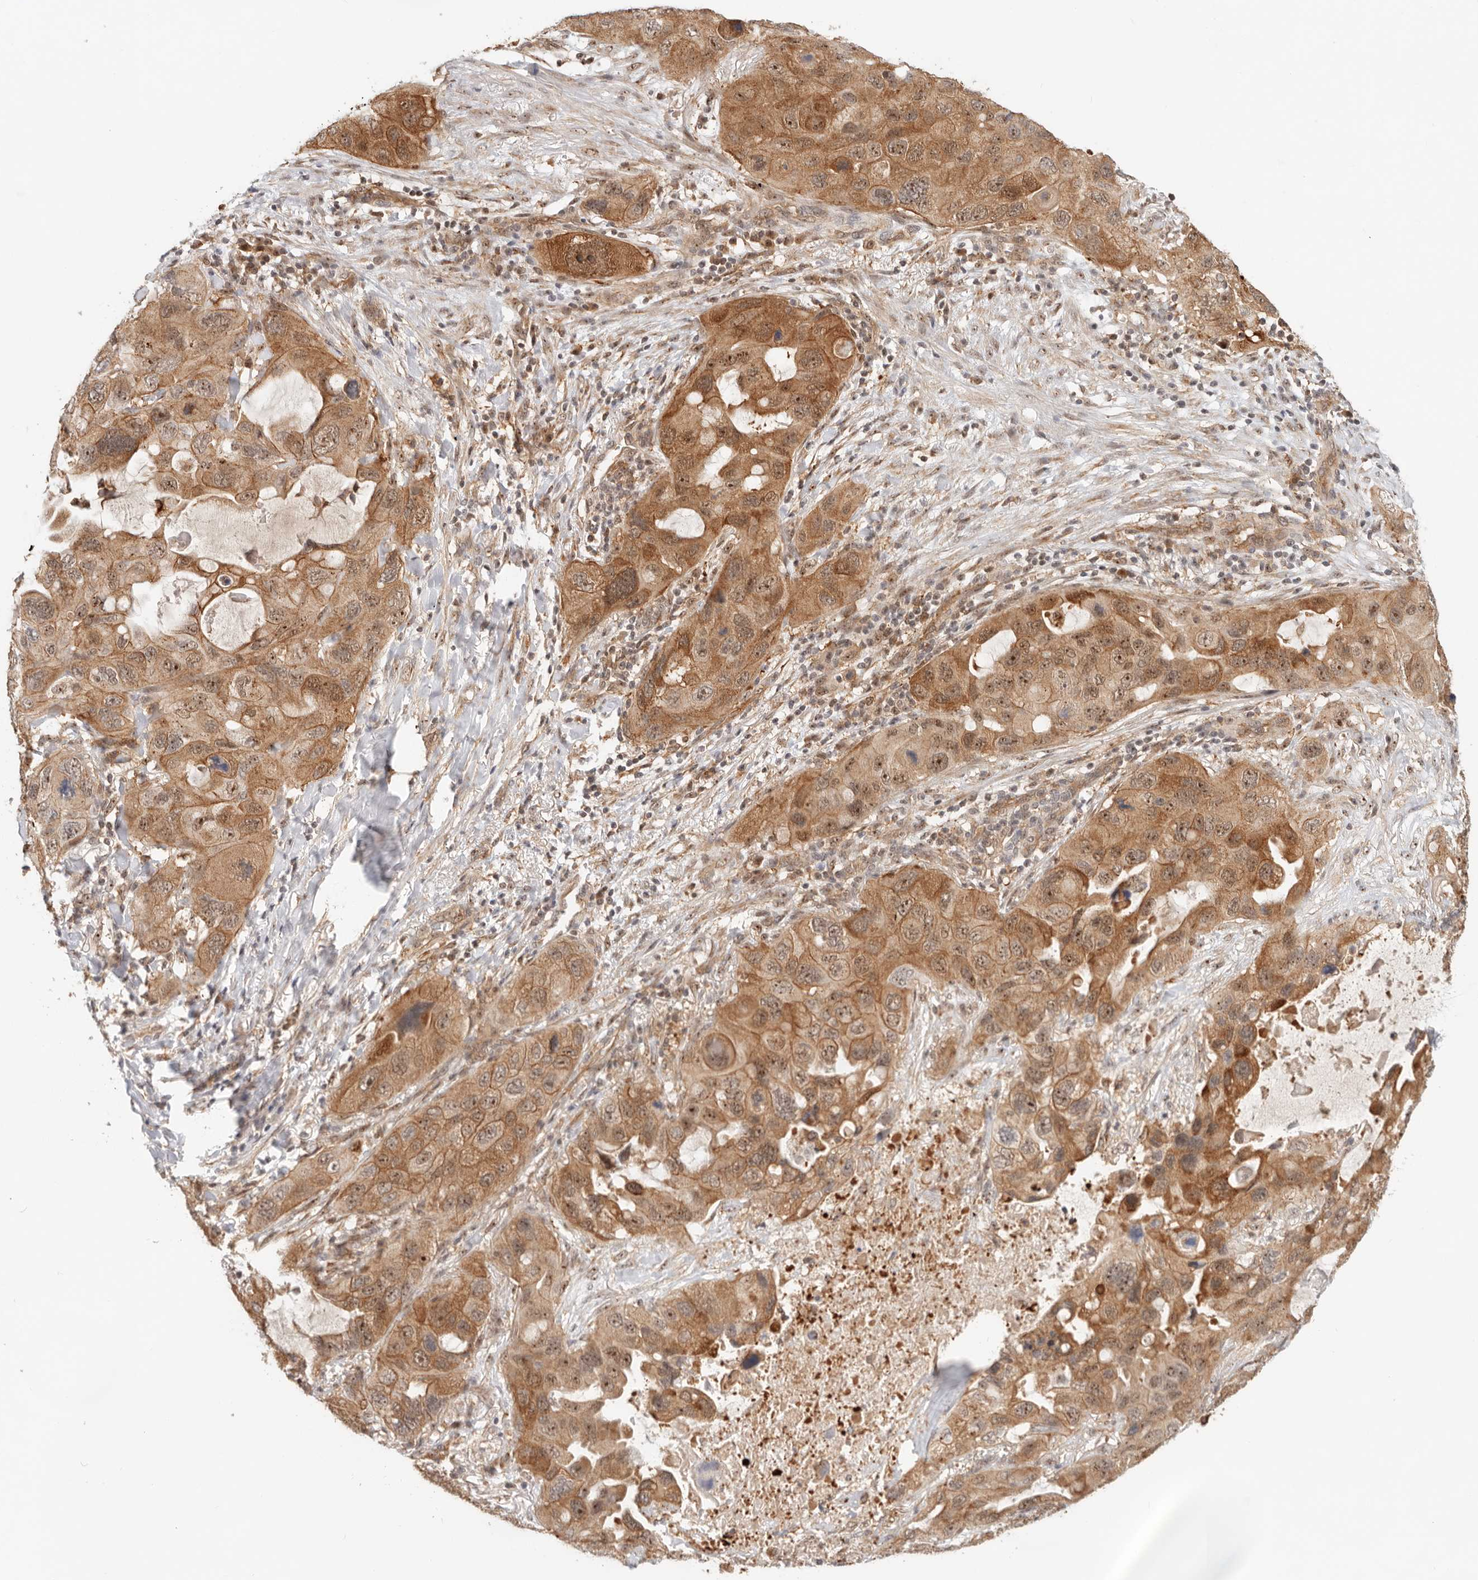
{"staining": {"intensity": "moderate", "quantity": ">75%", "location": "cytoplasmic/membranous,nuclear"}, "tissue": "lung cancer", "cell_type": "Tumor cells", "image_type": "cancer", "snomed": [{"axis": "morphology", "description": "Squamous cell carcinoma, NOS"}, {"axis": "topography", "description": "Lung"}], "caption": "A micrograph of lung cancer stained for a protein reveals moderate cytoplasmic/membranous and nuclear brown staining in tumor cells.", "gene": "HEXD", "patient": {"sex": "female", "age": 73}}